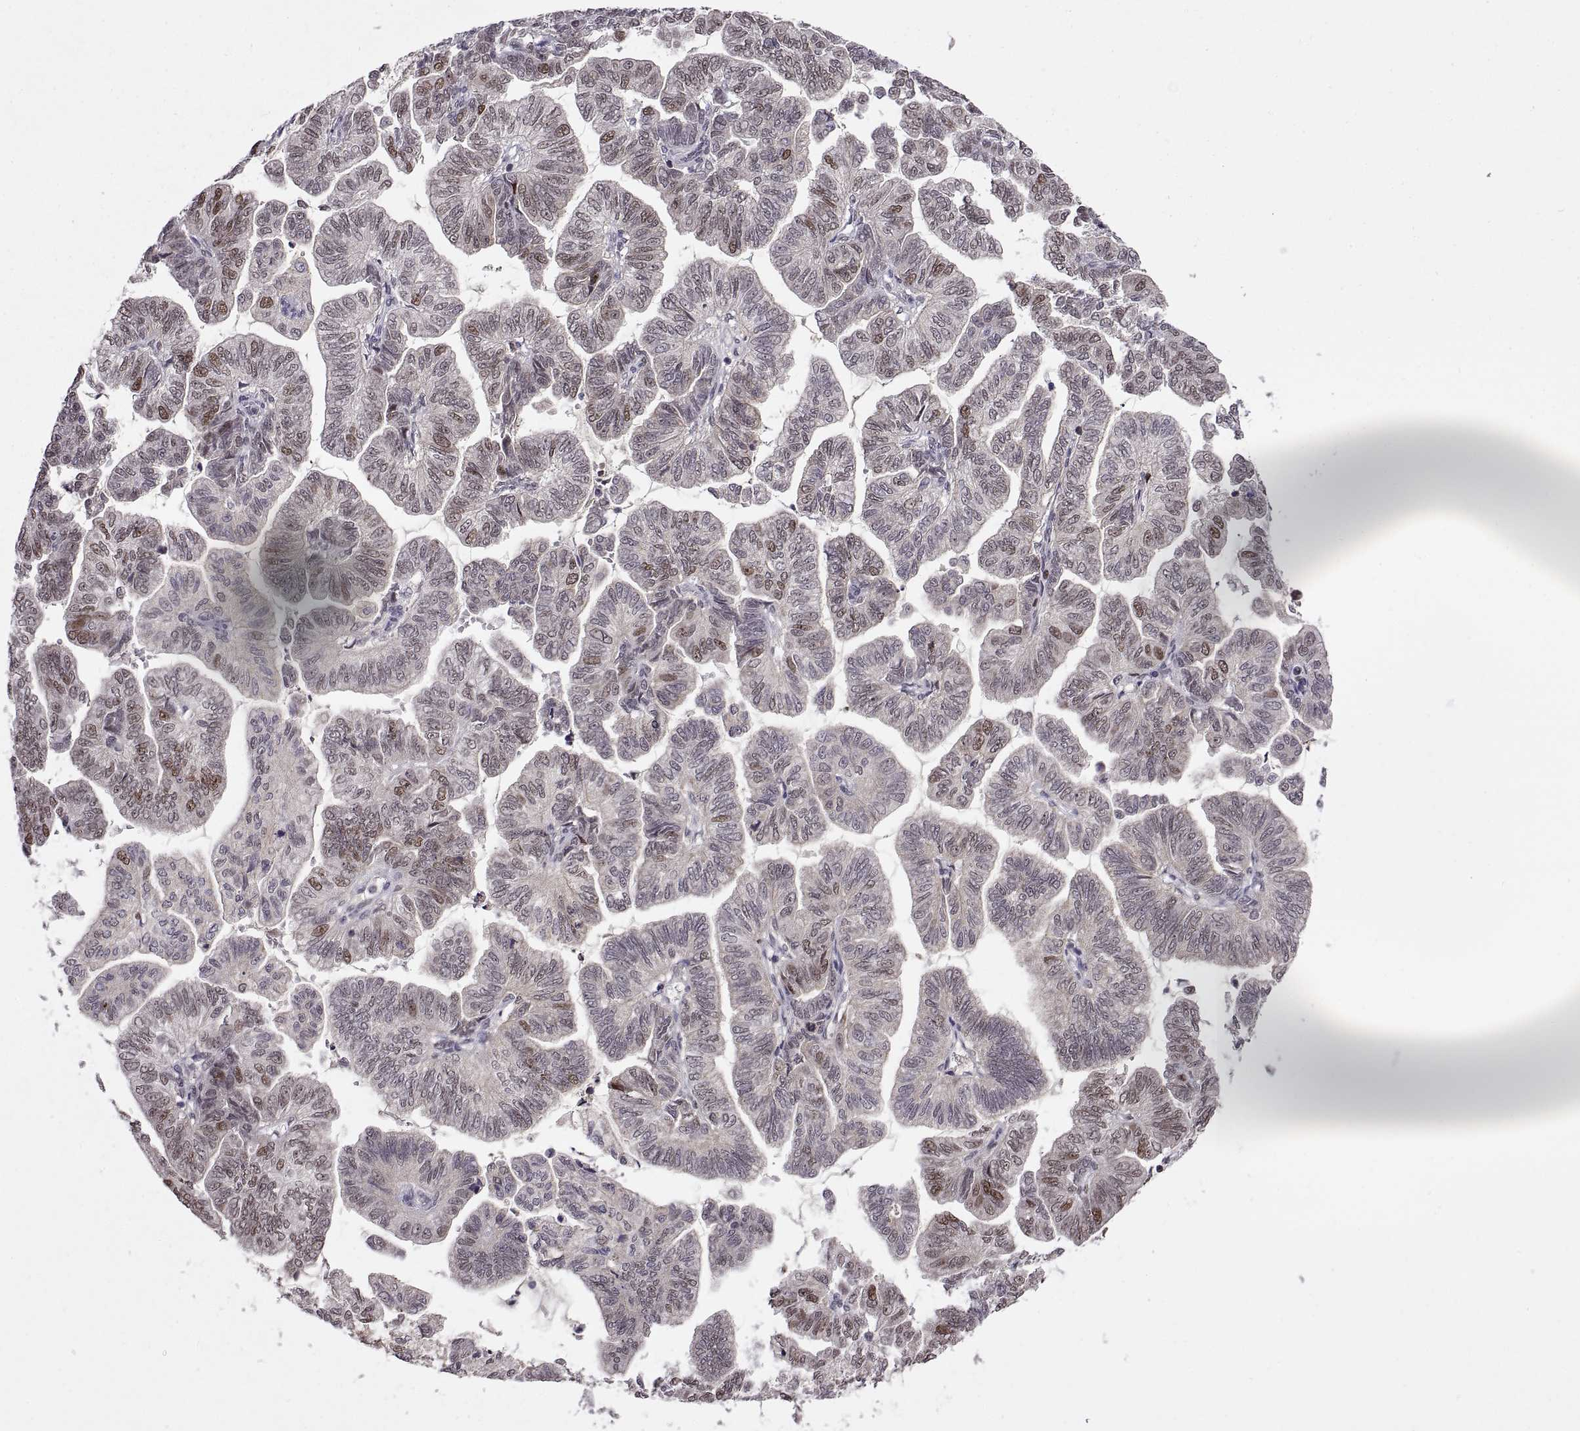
{"staining": {"intensity": "moderate", "quantity": "25%-75%", "location": "nuclear"}, "tissue": "stomach cancer", "cell_type": "Tumor cells", "image_type": "cancer", "snomed": [{"axis": "morphology", "description": "Adenocarcinoma, NOS"}, {"axis": "topography", "description": "Stomach"}], "caption": "Protein staining shows moderate nuclear positivity in approximately 25%-75% of tumor cells in adenocarcinoma (stomach). (IHC, brightfield microscopy, high magnification).", "gene": "CHFR", "patient": {"sex": "male", "age": 83}}